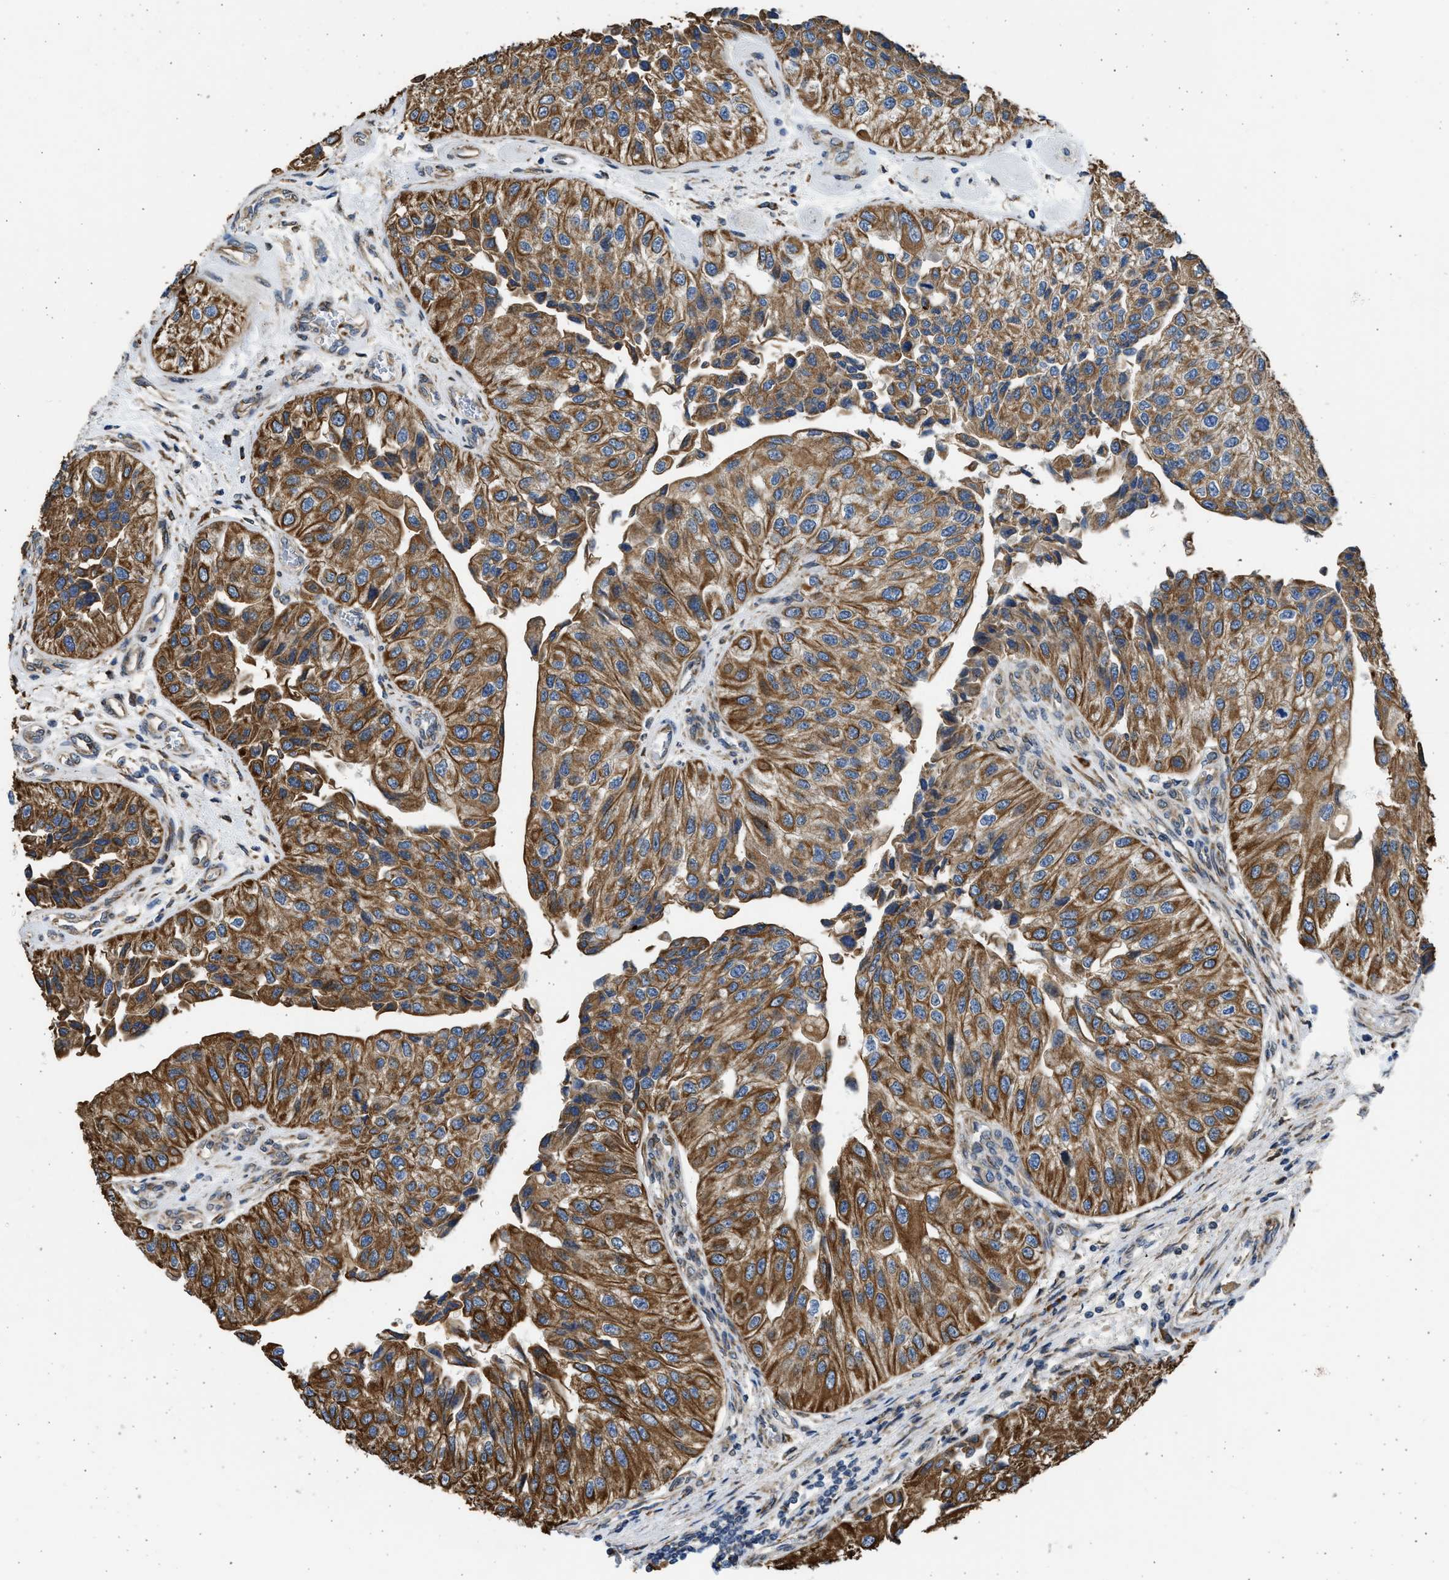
{"staining": {"intensity": "strong", "quantity": ">75%", "location": "cytoplasmic/membranous"}, "tissue": "urothelial cancer", "cell_type": "Tumor cells", "image_type": "cancer", "snomed": [{"axis": "morphology", "description": "Urothelial carcinoma, High grade"}, {"axis": "topography", "description": "Kidney"}, {"axis": "topography", "description": "Urinary bladder"}], "caption": "Immunohistochemical staining of urothelial cancer exhibits high levels of strong cytoplasmic/membranous expression in about >75% of tumor cells.", "gene": "PLD2", "patient": {"sex": "male", "age": 77}}